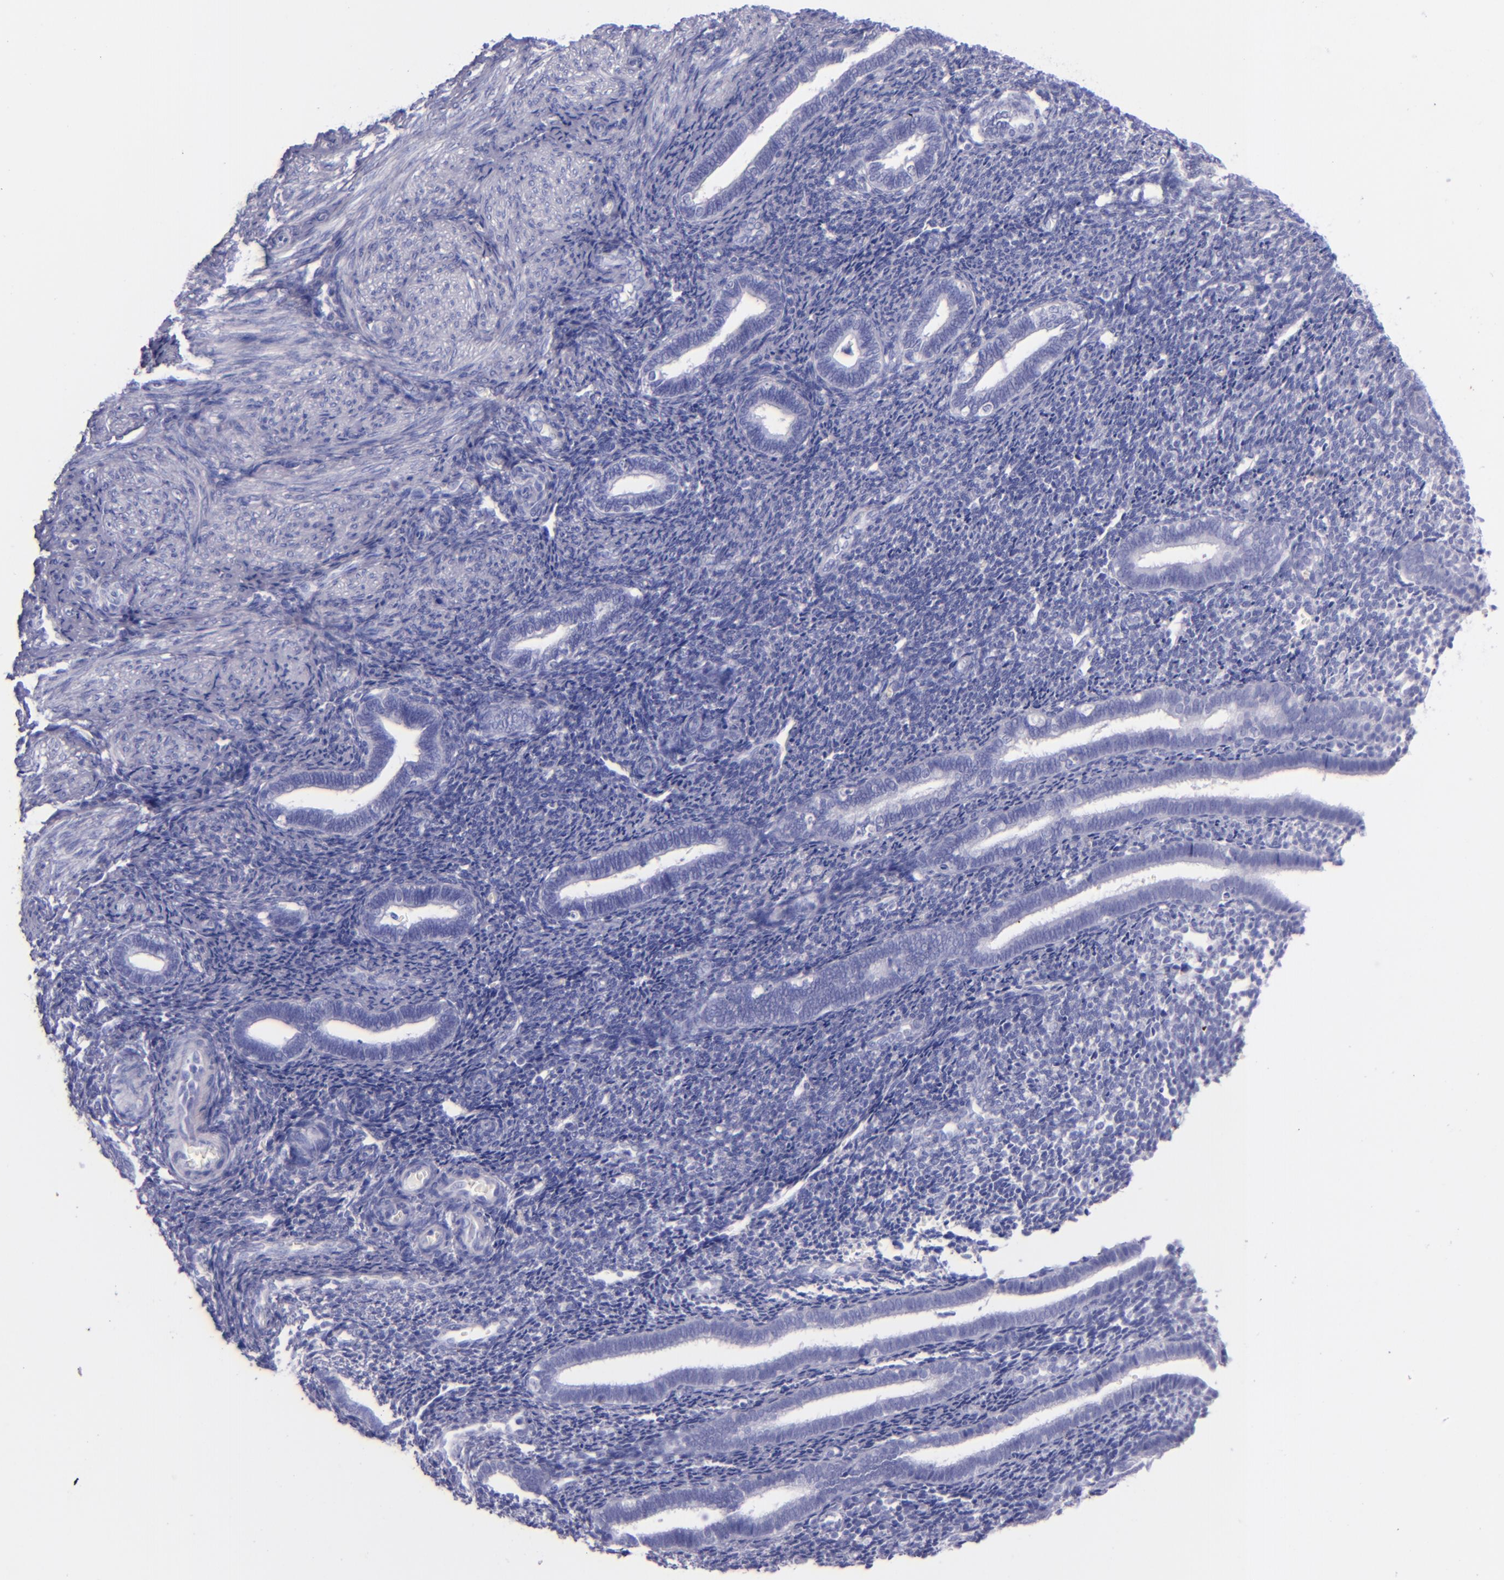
{"staining": {"intensity": "negative", "quantity": "none", "location": "none"}, "tissue": "endometrium", "cell_type": "Cells in endometrial stroma", "image_type": "normal", "snomed": [{"axis": "morphology", "description": "Normal tissue, NOS"}, {"axis": "topography", "description": "Endometrium"}], "caption": "Cells in endometrial stroma show no significant positivity in unremarkable endometrium. (DAB IHC, high magnification).", "gene": "SFTPA2", "patient": {"sex": "female", "age": 27}}